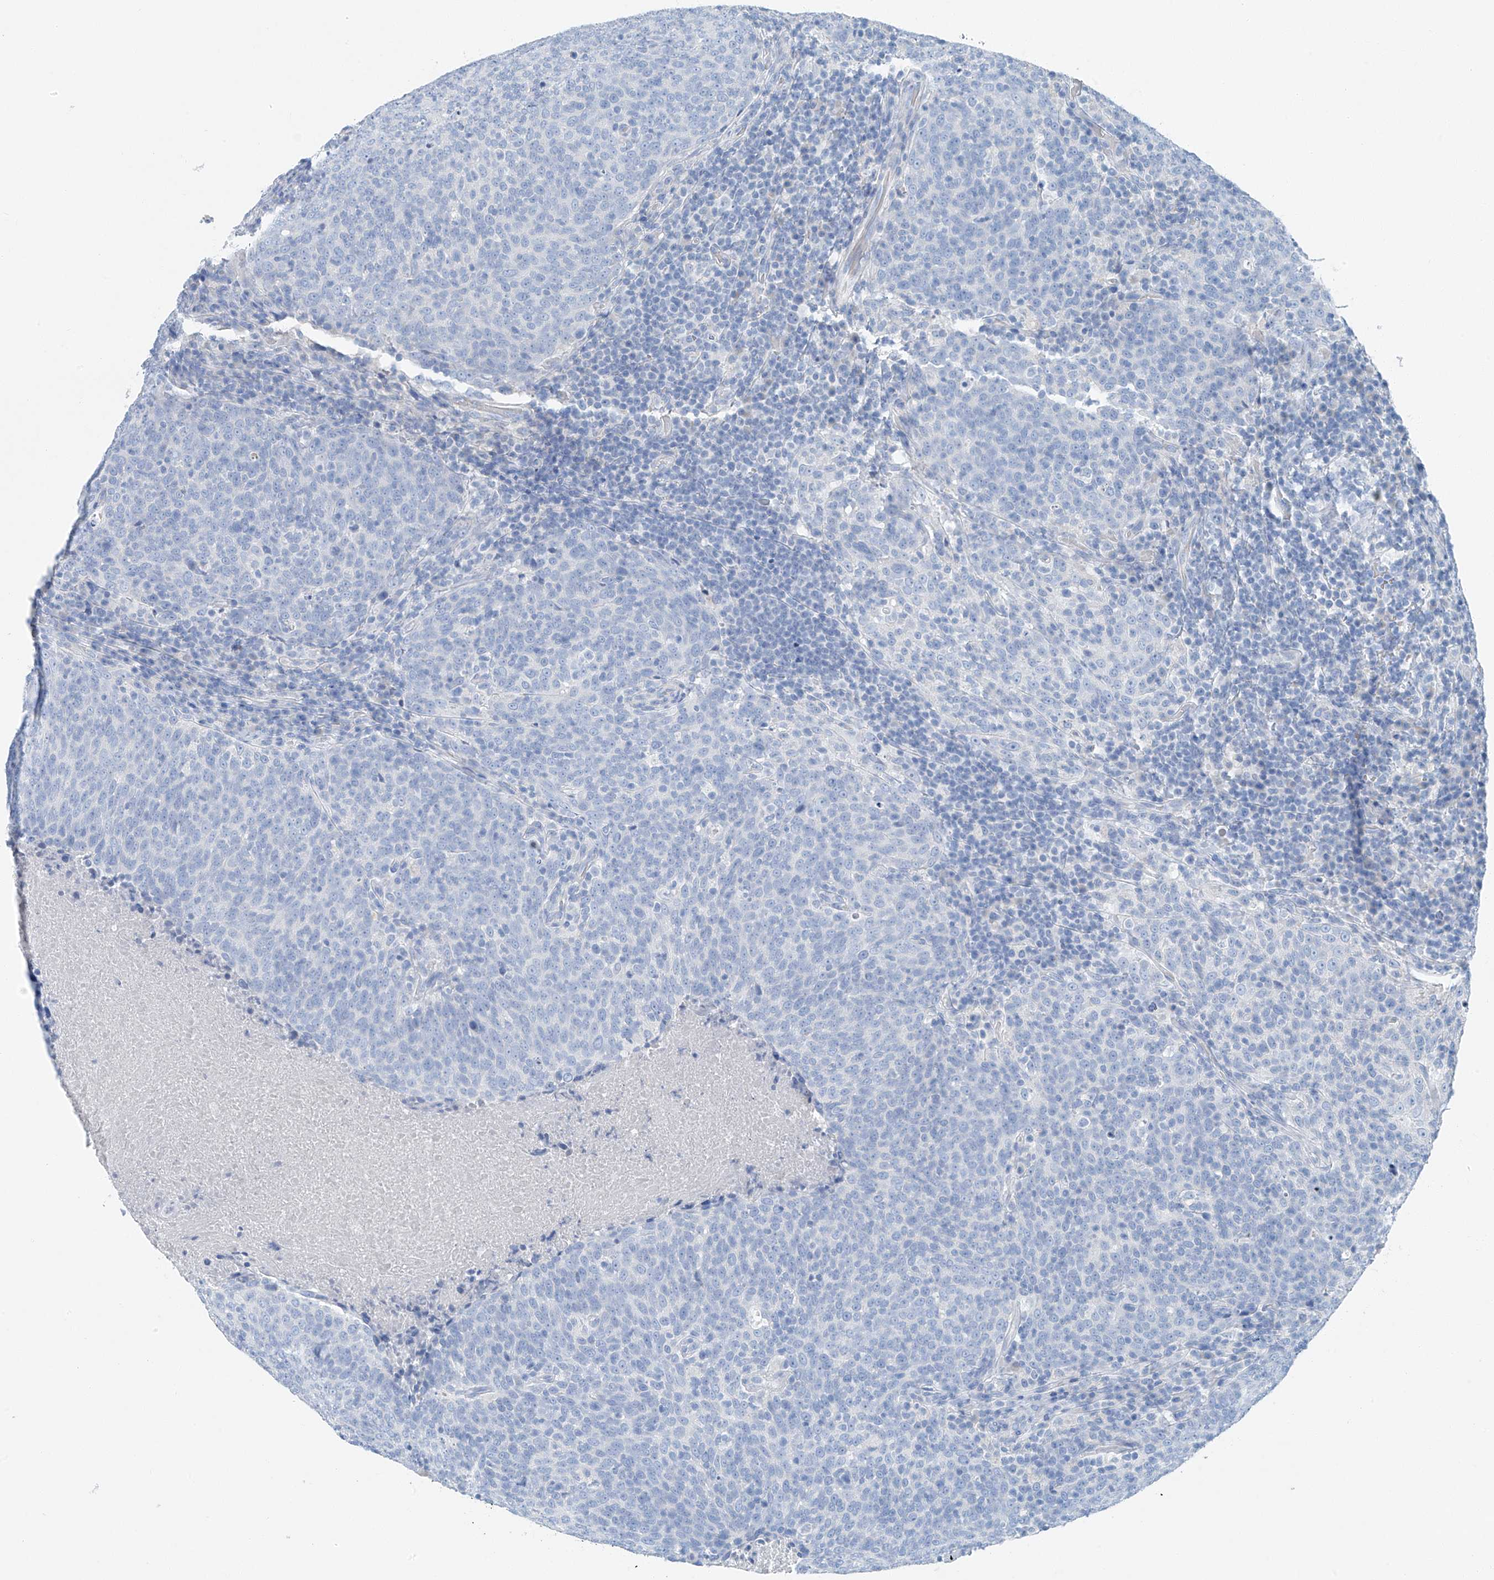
{"staining": {"intensity": "negative", "quantity": "none", "location": "none"}, "tissue": "head and neck cancer", "cell_type": "Tumor cells", "image_type": "cancer", "snomed": [{"axis": "morphology", "description": "Squamous cell carcinoma, NOS"}, {"axis": "morphology", "description": "Squamous cell carcinoma, metastatic, NOS"}, {"axis": "topography", "description": "Lymph node"}, {"axis": "topography", "description": "Head-Neck"}], "caption": "Protein analysis of head and neck cancer exhibits no significant expression in tumor cells.", "gene": "C1orf87", "patient": {"sex": "male", "age": 62}}